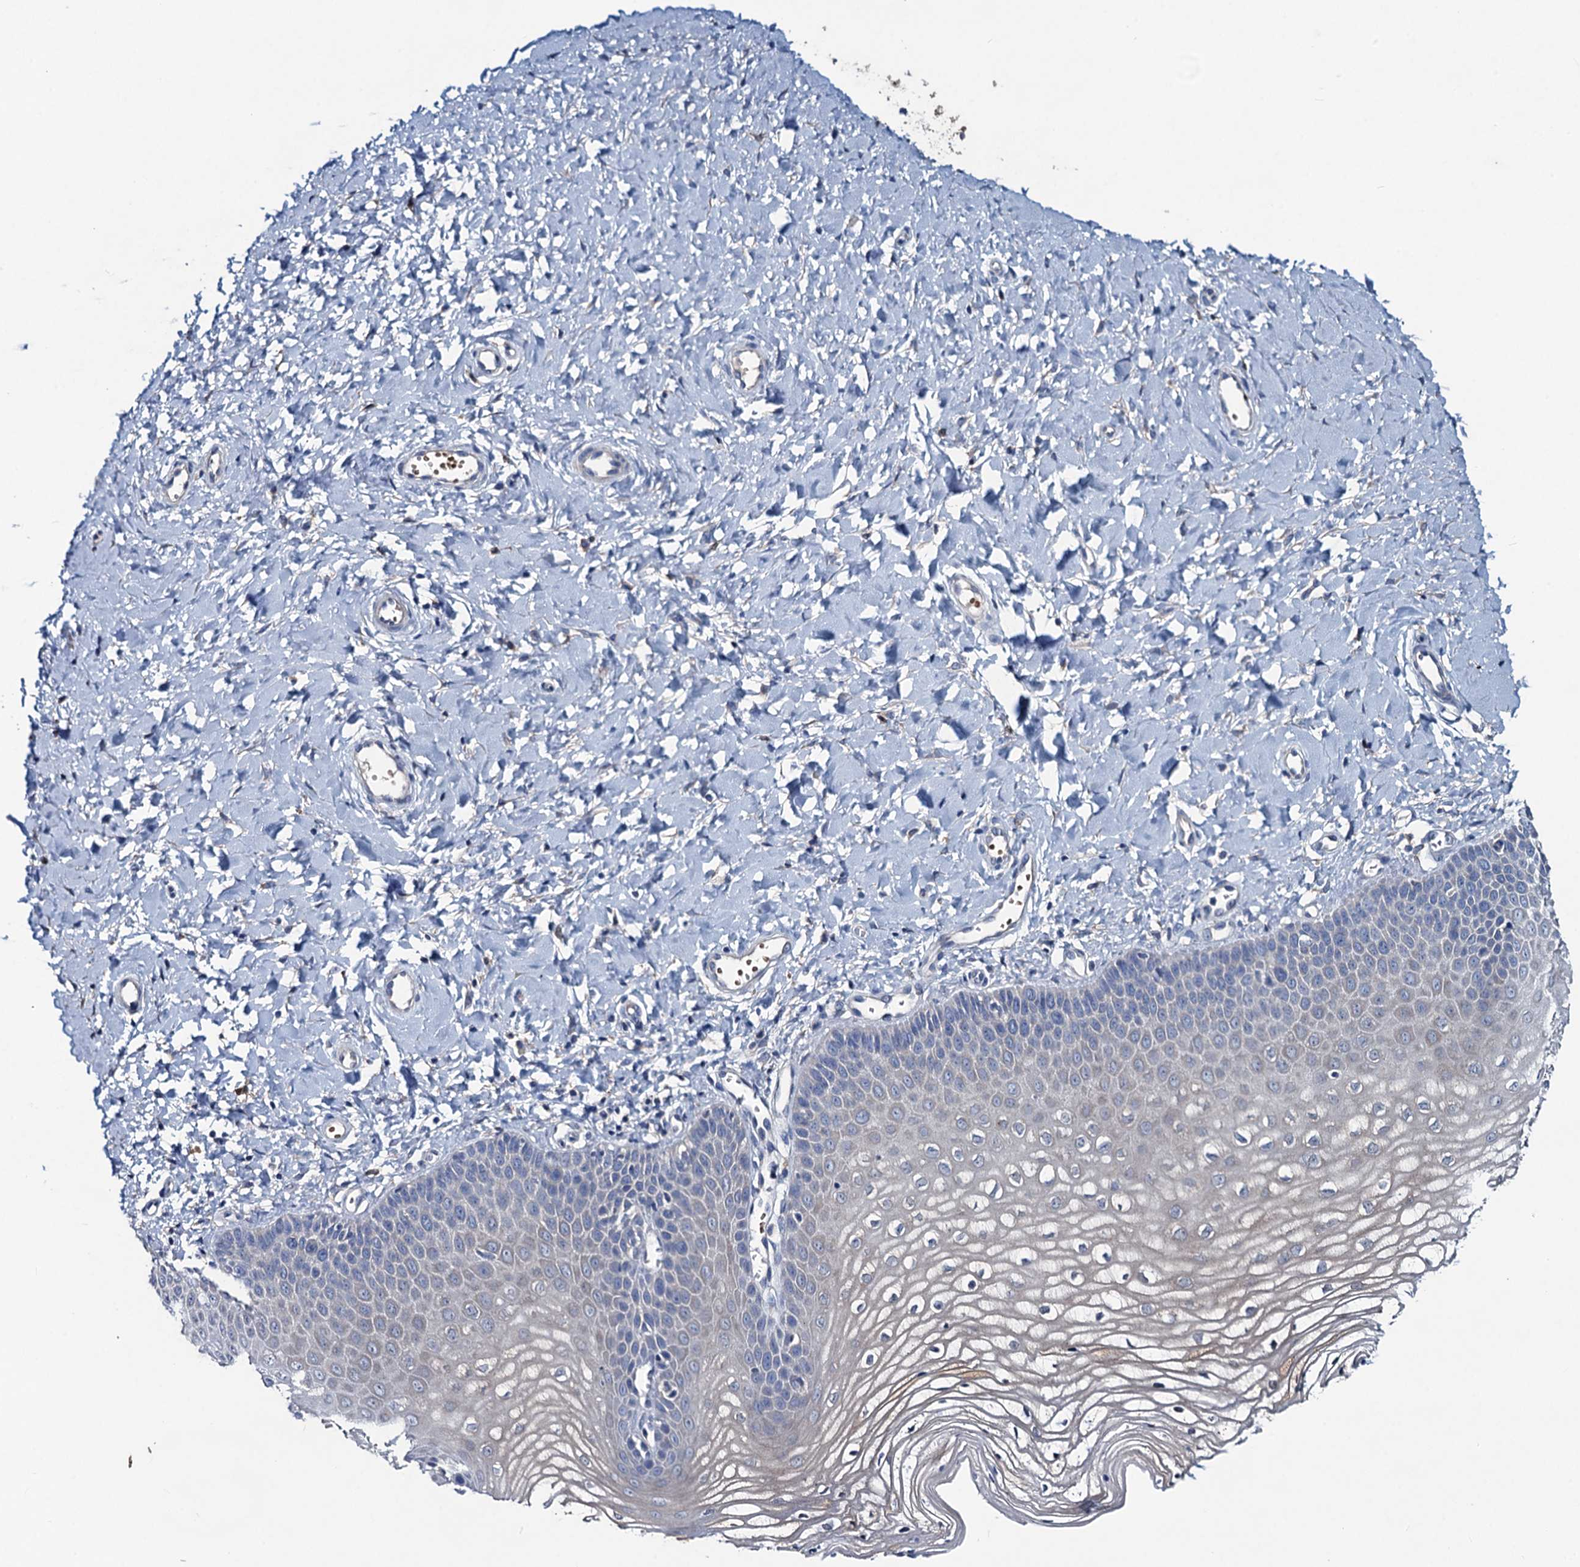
{"staining": {"intensity": "negative", "quantity": "none", "location": "none"}, "tissue": "vagina", "cell_type": "Squamous epithelial cells", "image_type": "normal", "snomed": [{"axis": "morphology", "description": "Normal tissue, NOS"}, {"axis": "topography", "description": "Vagina"}, {"axis": "topography", "description": "Cervix"}], "caption": "Immunohistochemistry photomicrograph of benign vagina: vagina stained with DAB demonstrates no significant protein positivity in squamous epithelial cells. (Brightfield microscopy of DAB immunohistochemistry at high magnification).", "gene": "RTKN2", "patient": {"sex": "female", "age": 40}}